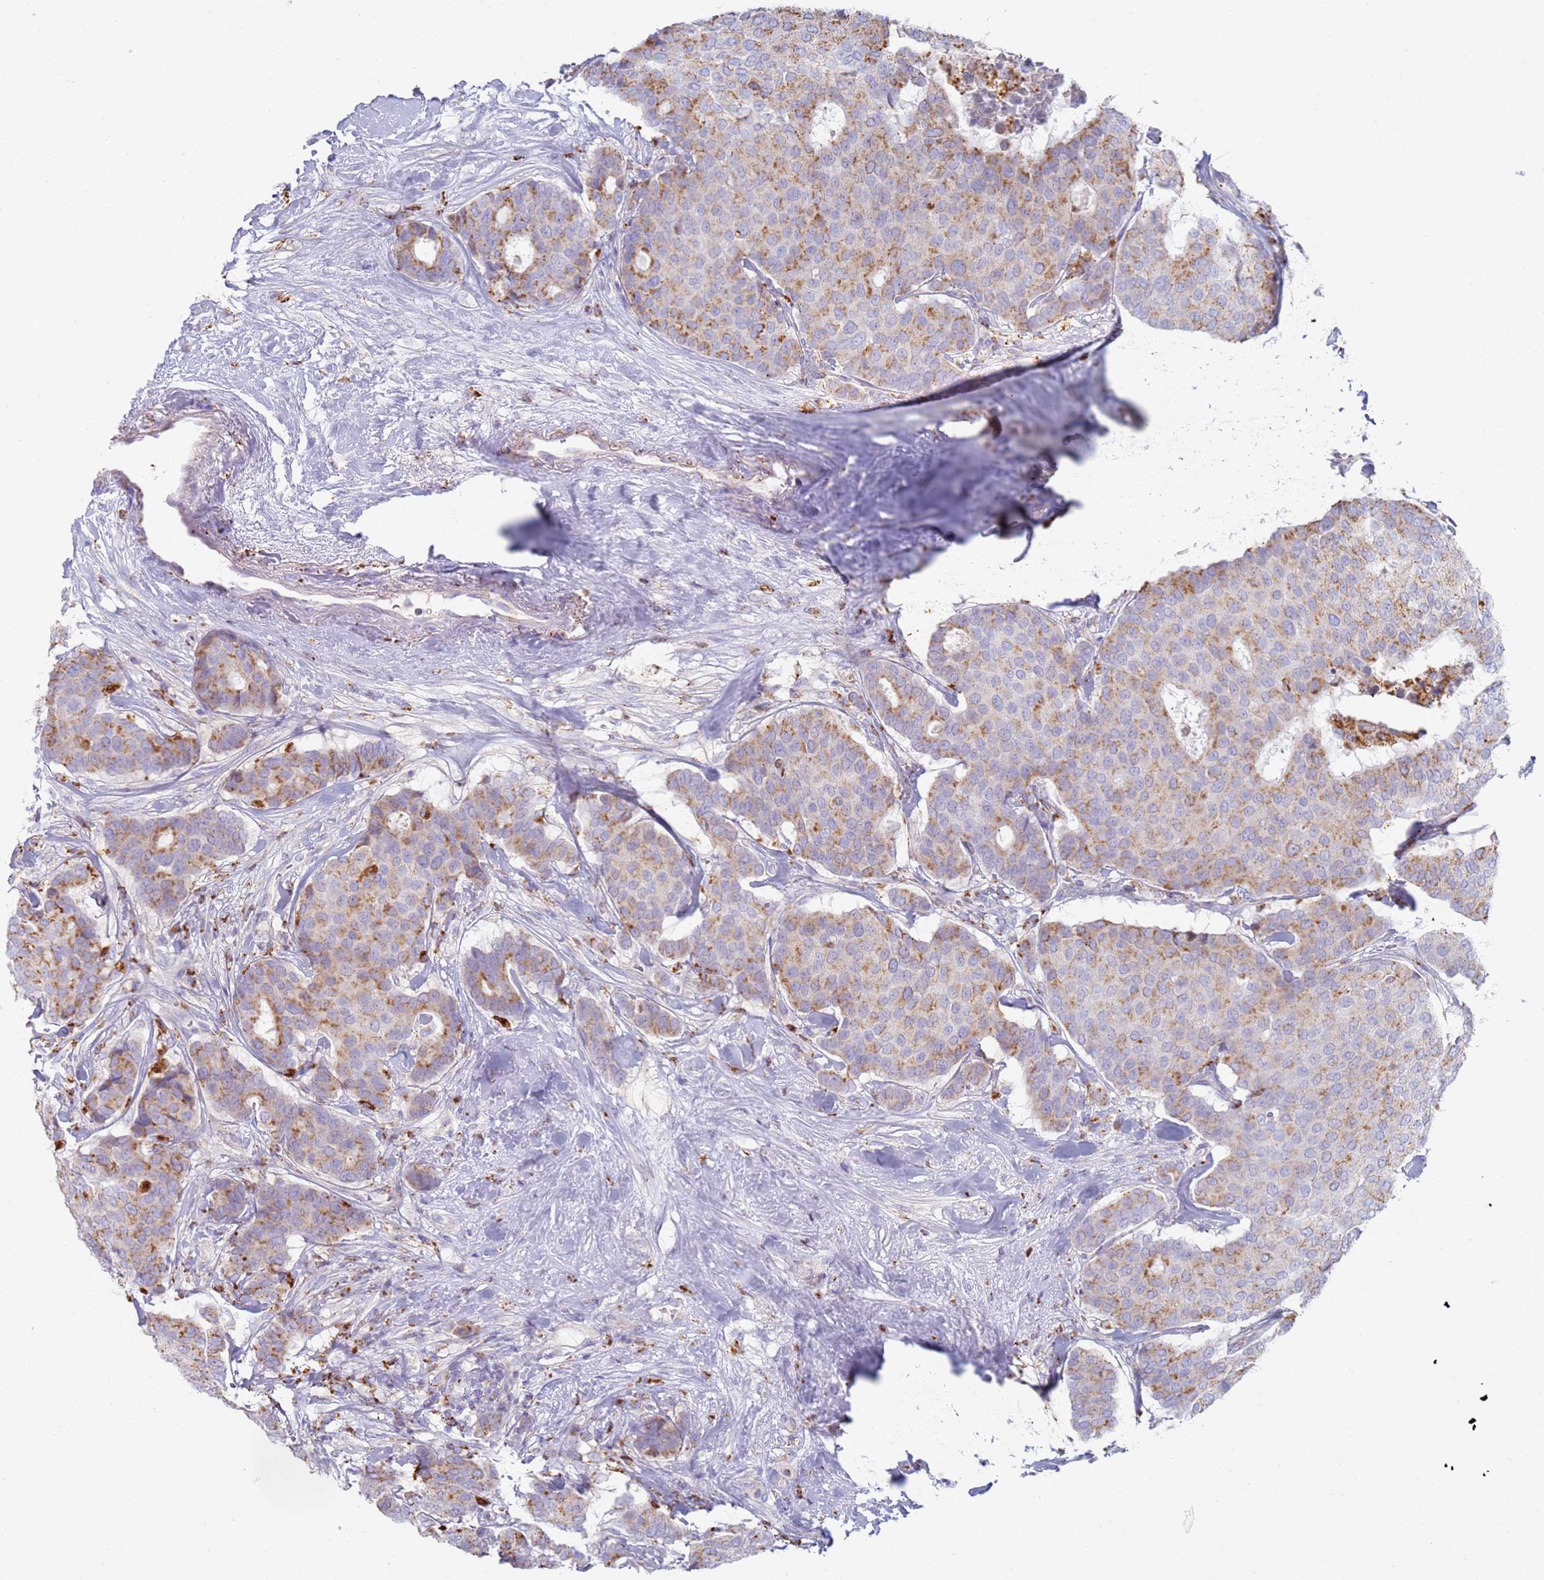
{"staining": {"intensity": "moderate", "quantity": "25%-75%", "location": "cytoplasmic/membranous"}, "tissue": "breast cancer", "cell_type": "Tumor cells", "image_type": "cancer", "snomed": [{"axis": "morphology", "description": "Duct carcinoma"}, {"axis": "topography", "description": "Breast"}], "caption": "This is an image of immunohistochemistry staining of breast cancer (intraductal carcinoma), which shows moderate positivity in the cytoplasmic/membranous of tumor cells.", "gene": "TMEM229B", "patient": {"sex": "female", "age": 75}}